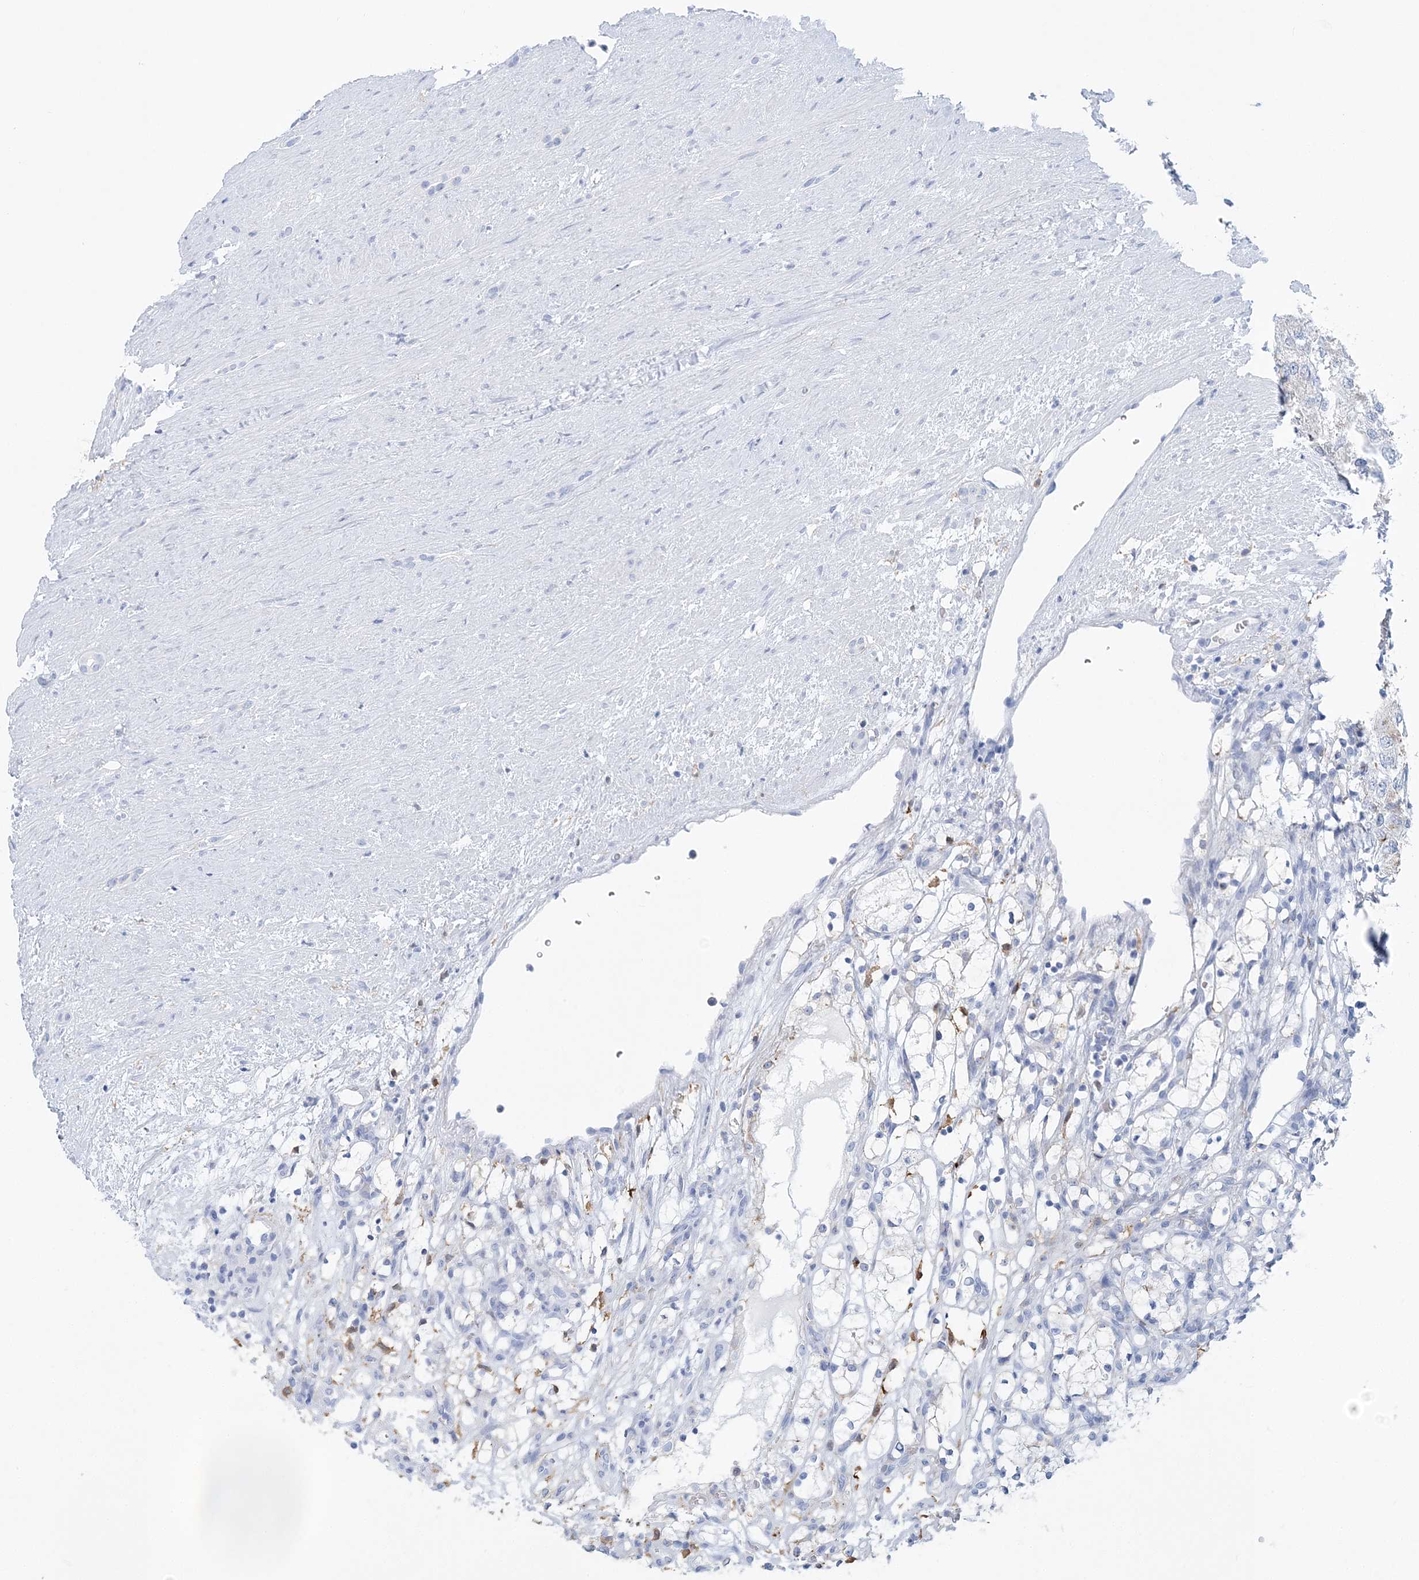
{"staining": {"intensity": "weak", "quantity": "<25%", "location": "cytoplasmic/membranous"}, "tissue": "renal cancer", "cell_type": "Tumor cells", "image_type": "cancer", "snomed": [{"axis": "morphology", "description": "Adenocarcinoma, NOS"}, {"axis": "topography", "description": "Kidney"}], "caption": "Adenocarcinoma (renal) was stained to show a protein in brown. There is no significant staining in tumor cells.", "gene": "NKX6-1", "patient": {"sex": "female", "age": 69}}